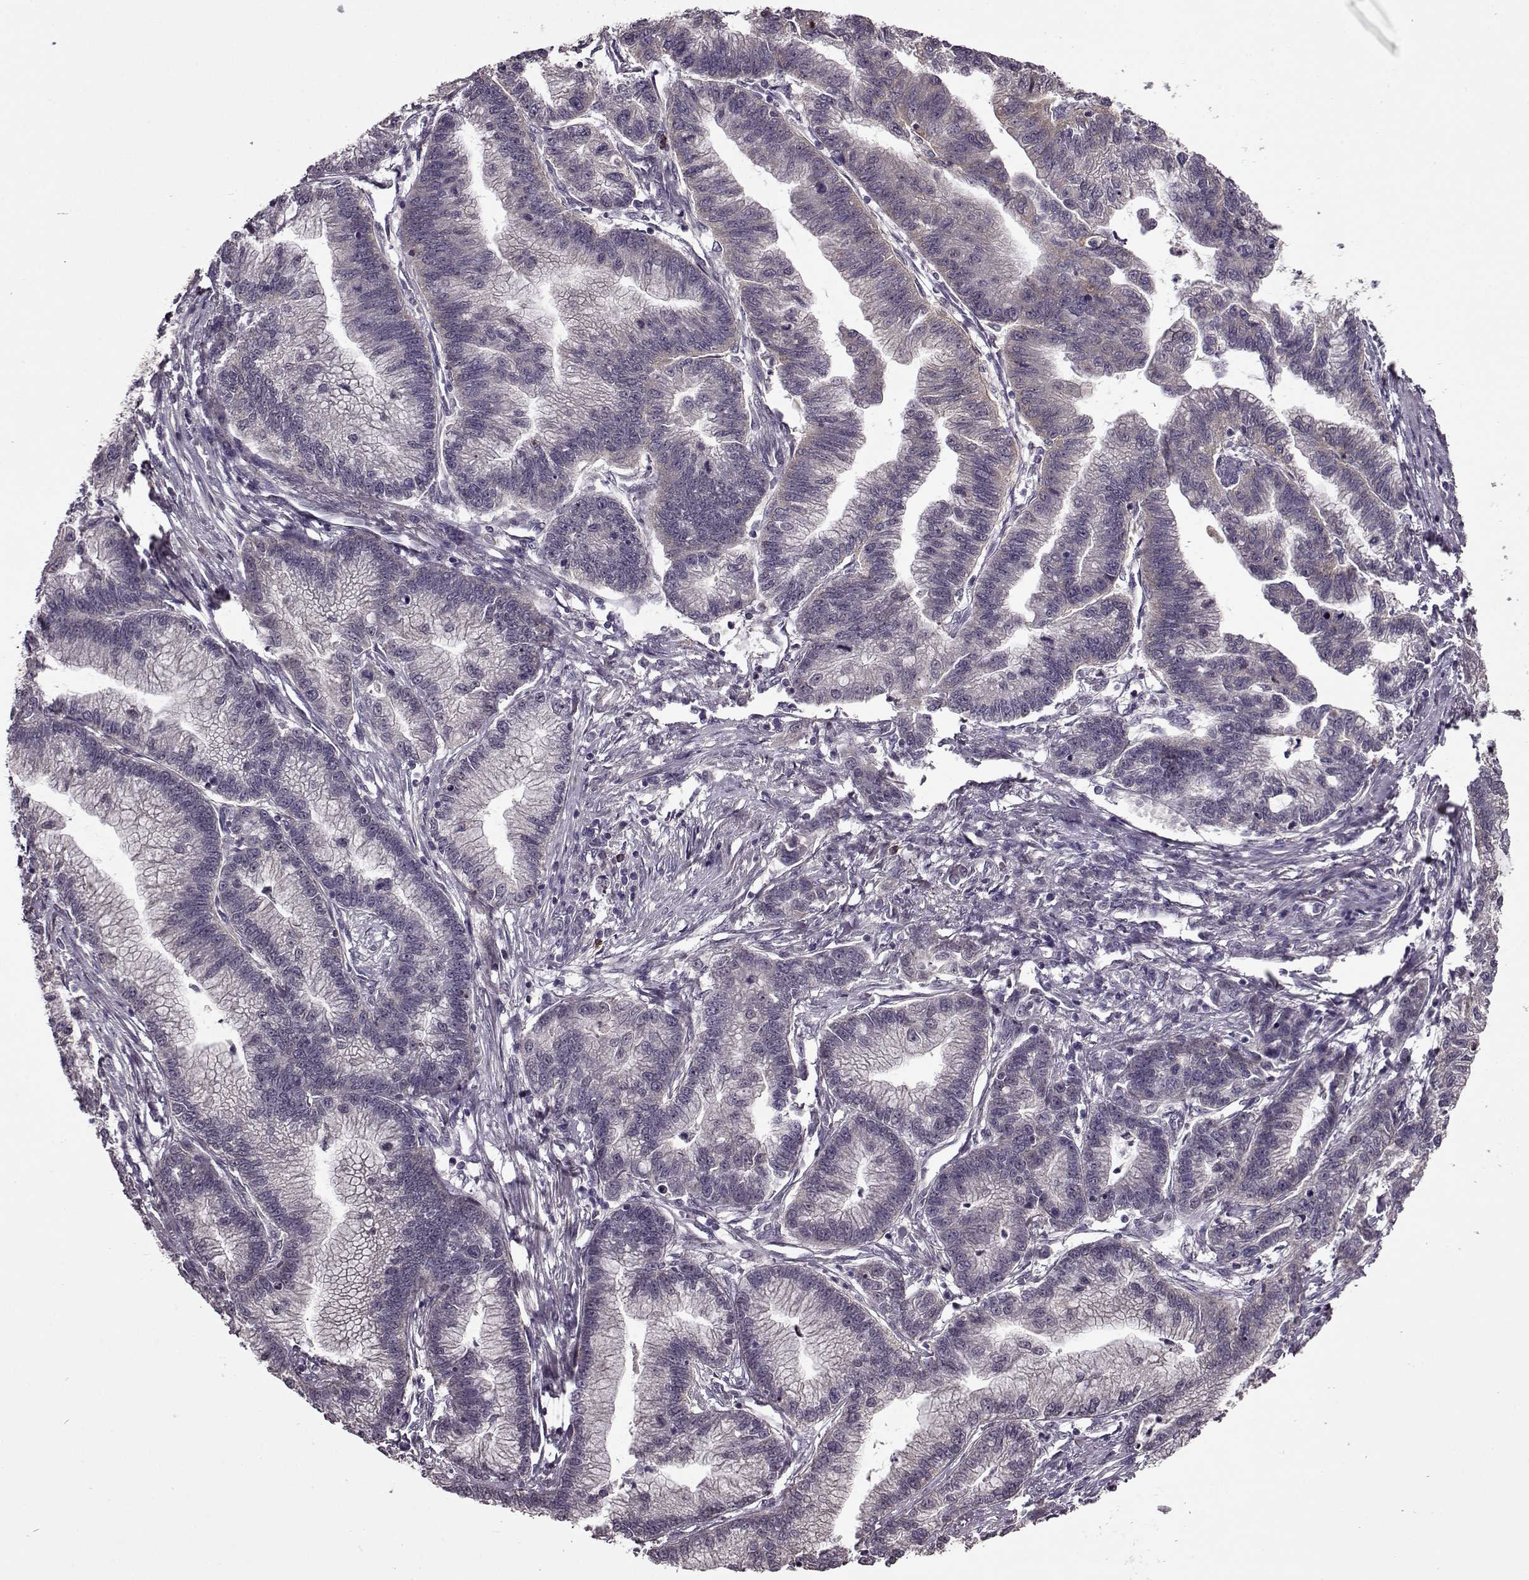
{"staining": {"intensity": "negative", "quantity": "none", "location": "none"}, "tissue": "stomach cancer", "cell_type": "Tumor cells", "image_type": "cancer", "snomed": [{"axis": "morphology", "description": "Adenocarcinoma, NOS"}, {"axis": "topography", "description": "Stomach"}], "caption": "Histopathology image shows no significant protein staining in tumor cells of stomach cancer (adenocarcinoma).", "gene": "MAIP1", "patient": {"sex": "male", "age": 83}}